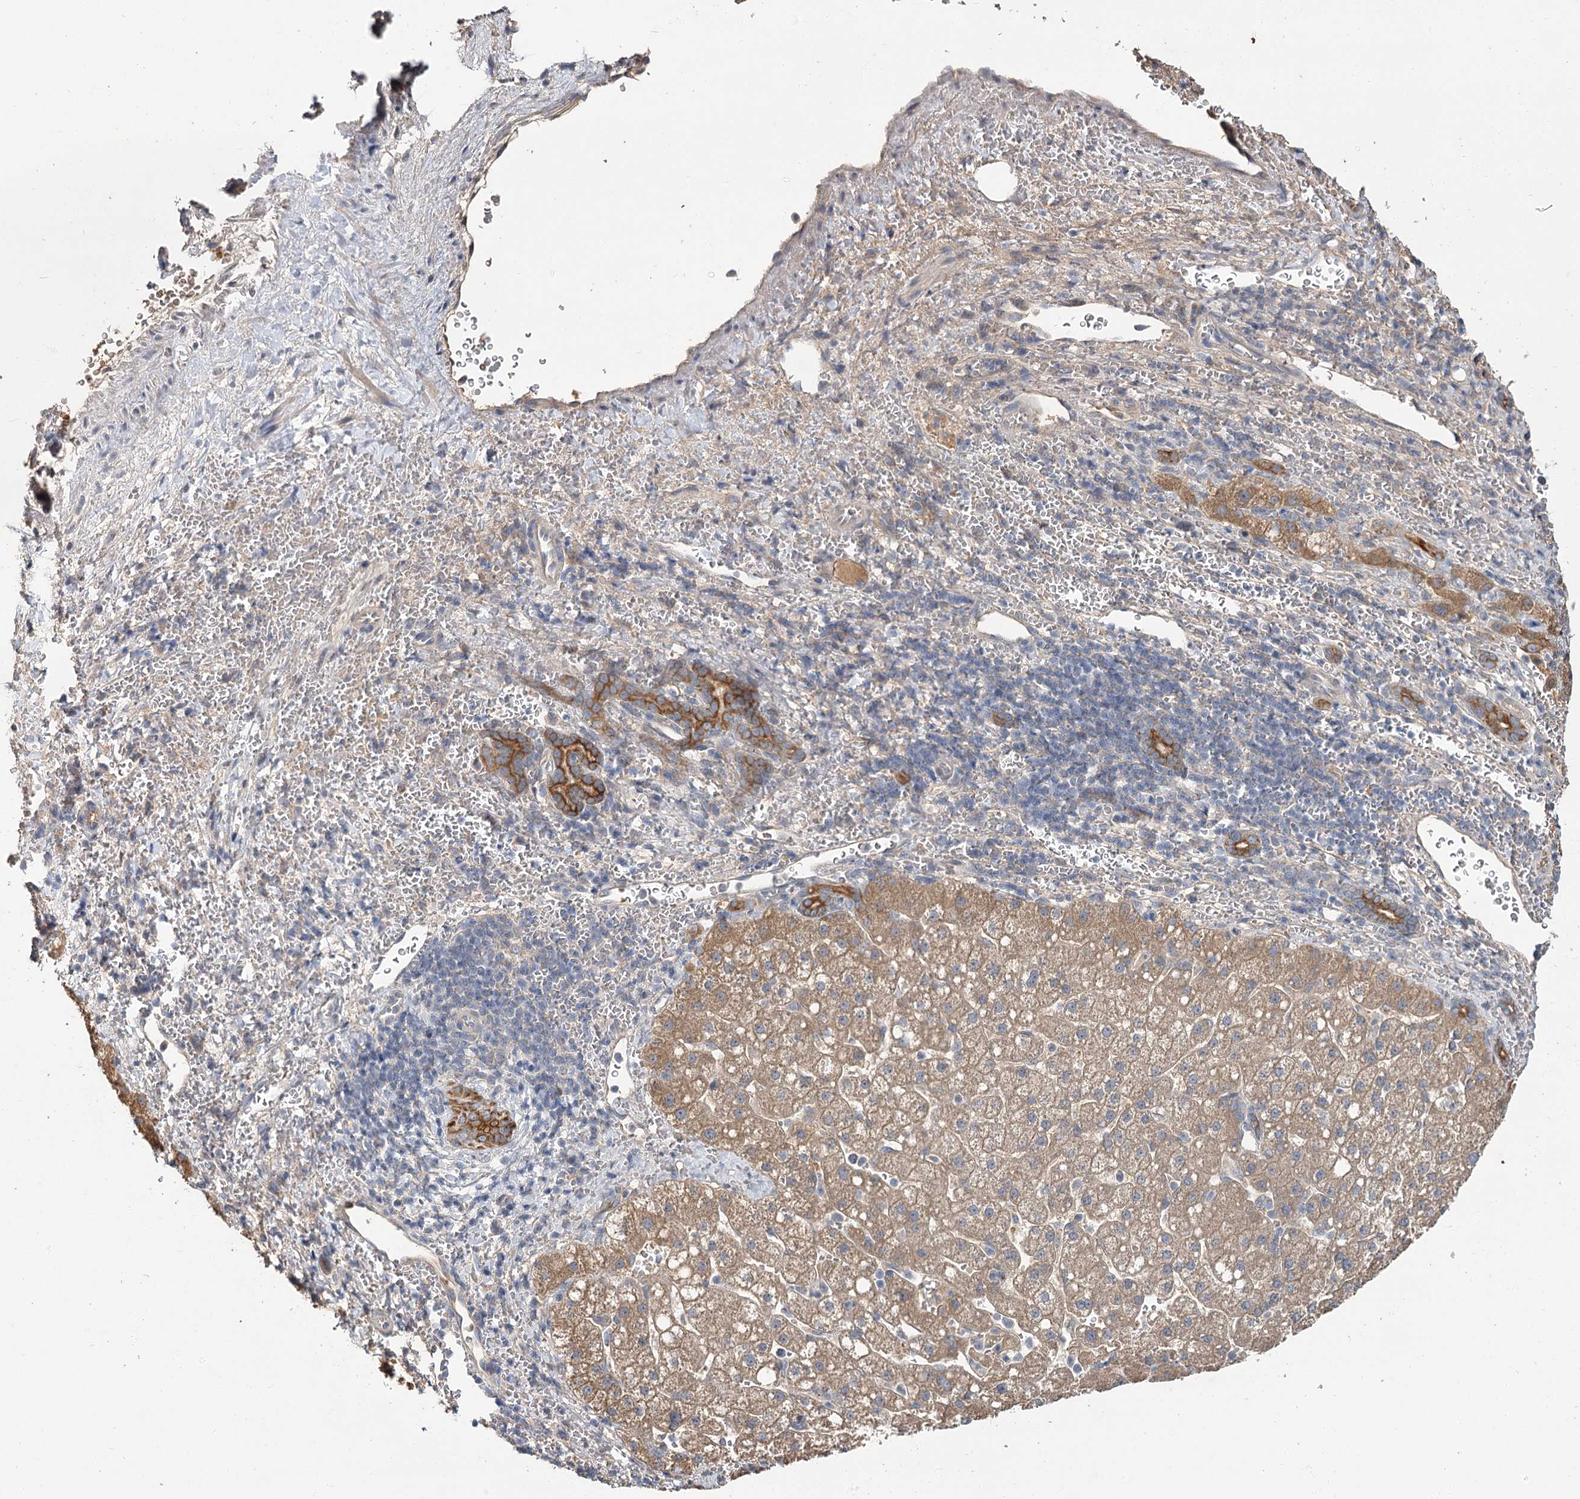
{"staining": {"intensity": "moderate", "quantity": ">75%", "location": "cytoplasmic/membranous"}, "tissue": "liver cancer", "cell_type": "Tumor cells", "image_type": "cancer", "snomed": [{"axis": "morphology", "description": "Carcinoma, Hepatocellular, NOS"}, {"axis": "topography", "description": "Liver"}], "caption": "The immunohistochemical stain shows moderate cytoplasmic/membranous expression in tumor cells of hepatocellular carcinoma (liver) tissue.", "gene": "MFN1", "patient": {"sex": "male", "age": 57}}